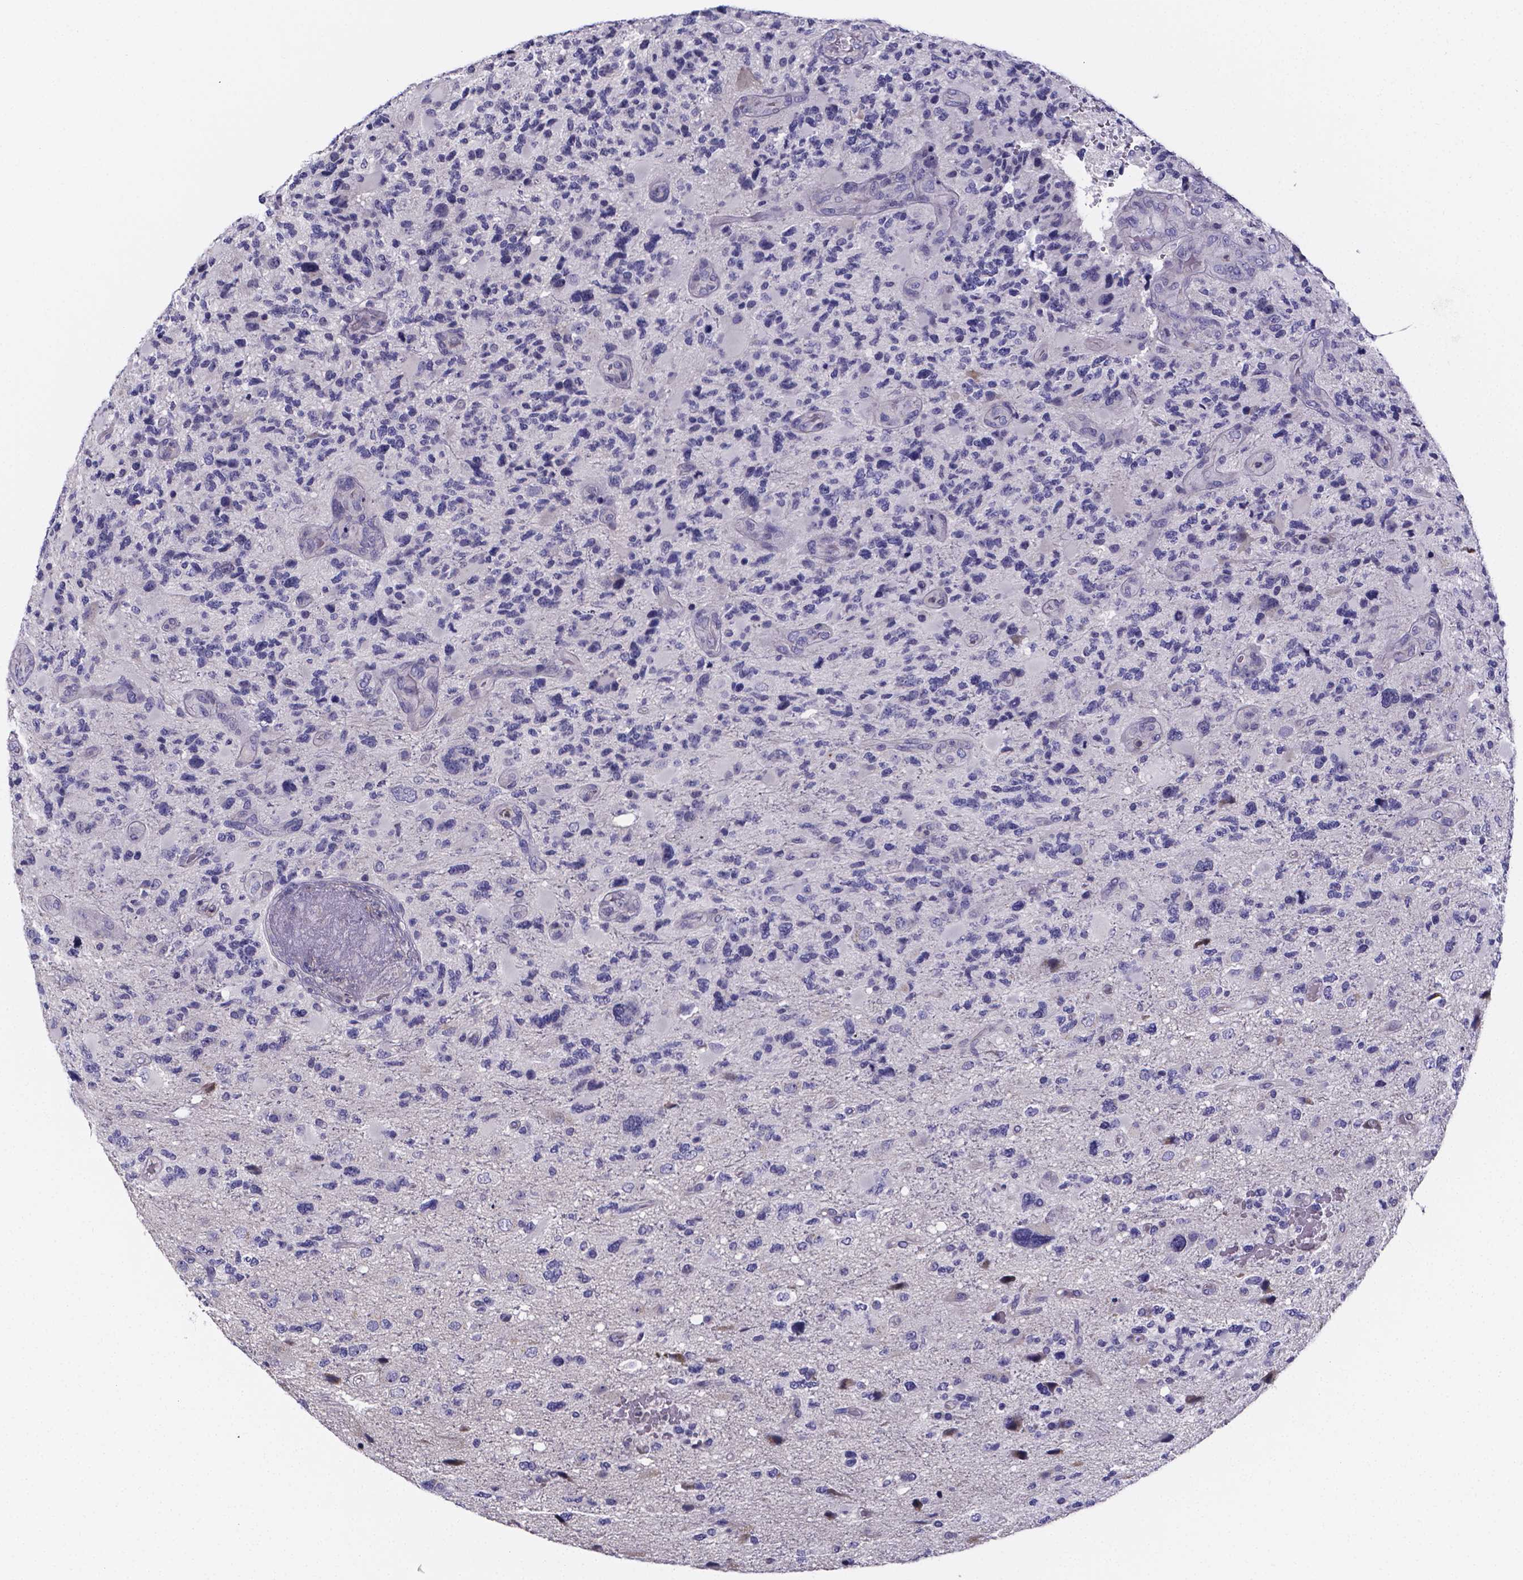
{"staining": {"intensity": "negative", "quantity": "none", "location": "none"}, "tissue": "glioma", "cell_type": "Tumor cells", "image_type": "cancer", "snomed": [{"axis": "morphology", "description": "Glioma, malignant, High grade"}, {"axis": "topography", "description": "Brain"}], "caption": "Immunohistochemistry (IHC) of glioma shows no staining in tumor cells. (Immunohistochemistry (IHC), brightfield microscopy, high magnification).", "gene": "IZUMO1", "patient": {"sex": "female", "age": 71}}